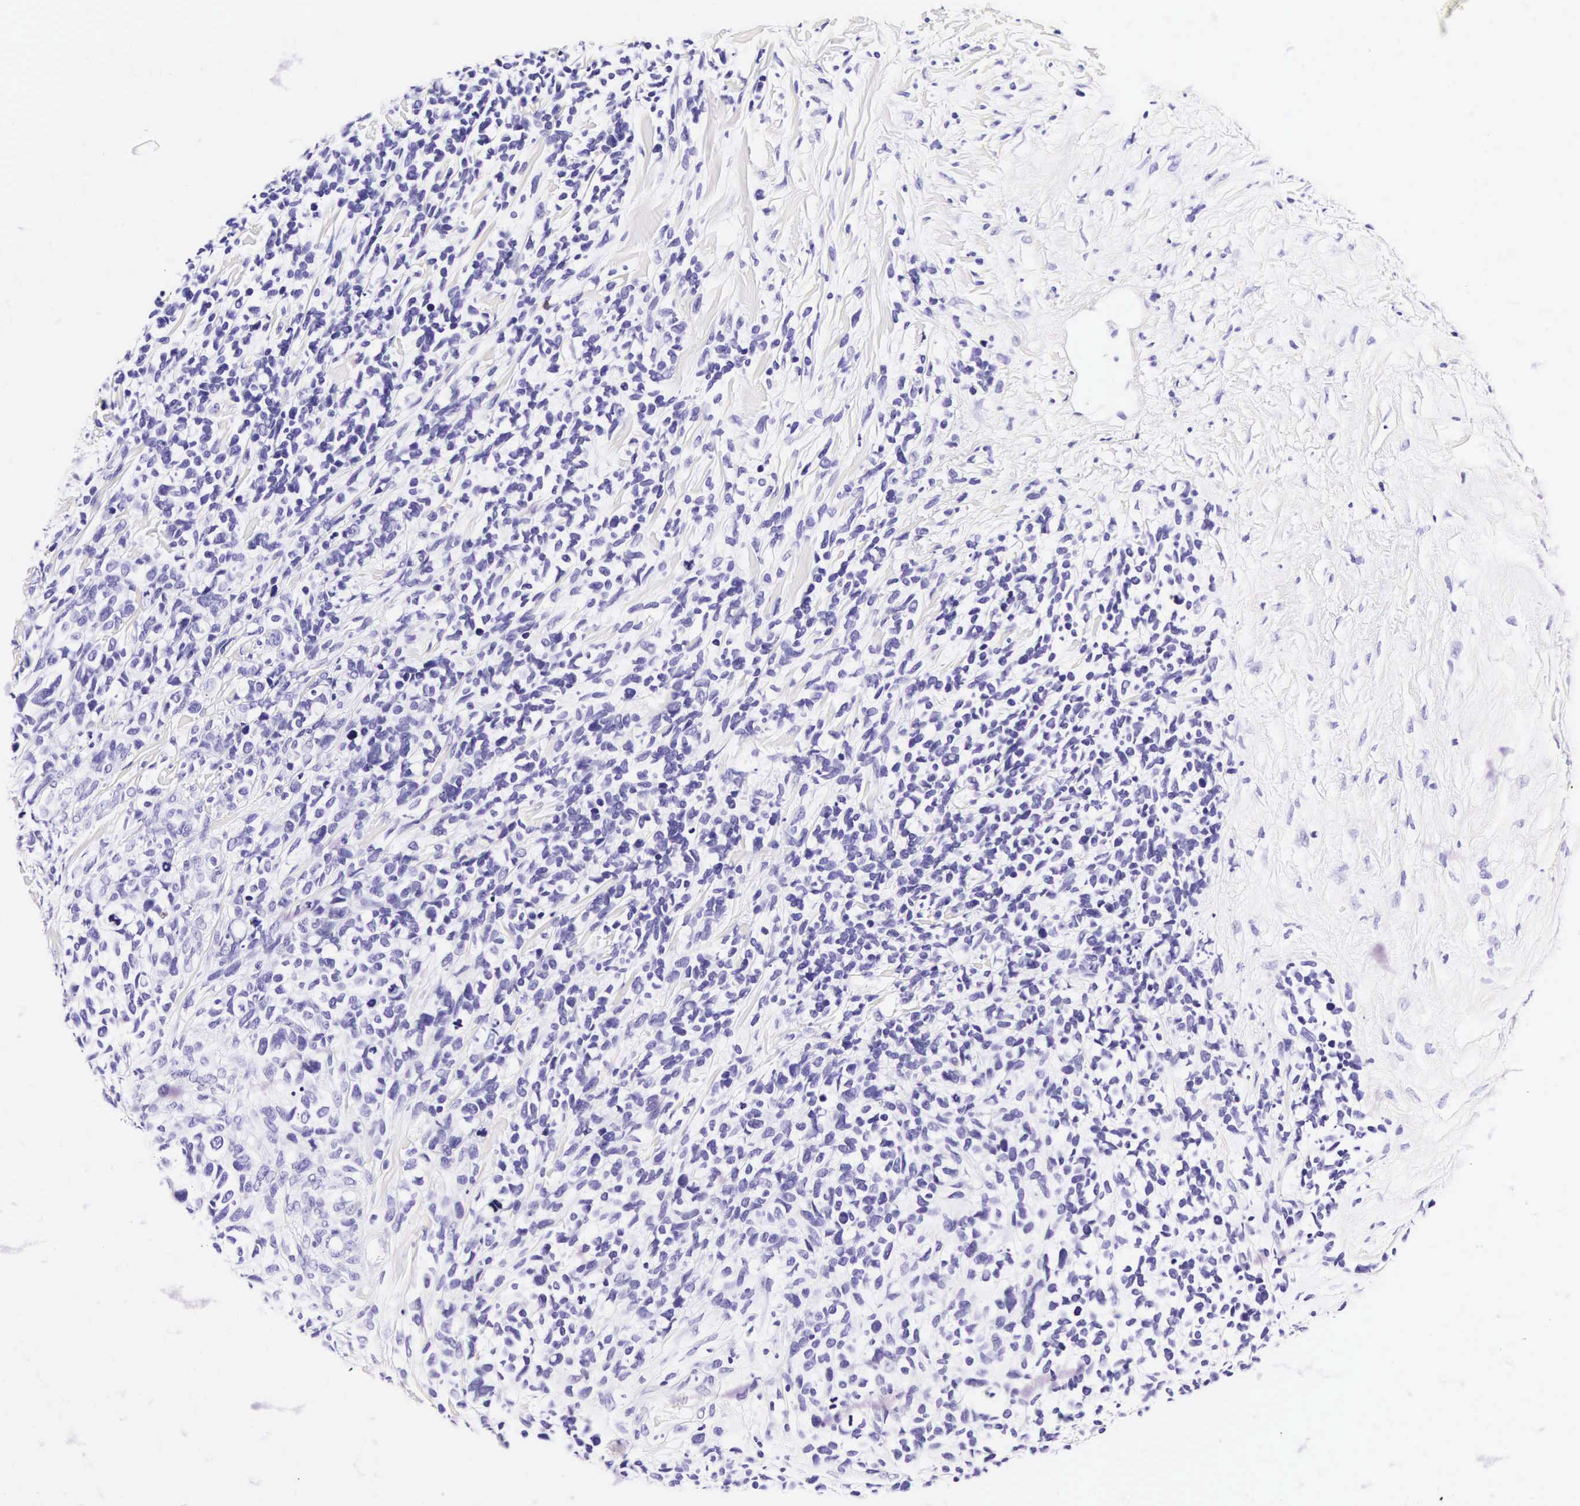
{"staining": {"intensity": "negative", "quantity": "none", "location": "none"}, "tissue": "melanoma", "cell_type": "Tumor cells", "image_type": "cancer", "snomed": [{"axis": "morphology", "description": "Malignant melanoma, NOS"}, {"axis": "topography", "description": "Skin"}], "caption": "Photomicrograph shows no significant protein staining in tumor cells of malignant melanoma.", "gene": "KRT18", "patient": {"sex": "female", "age": 85}}